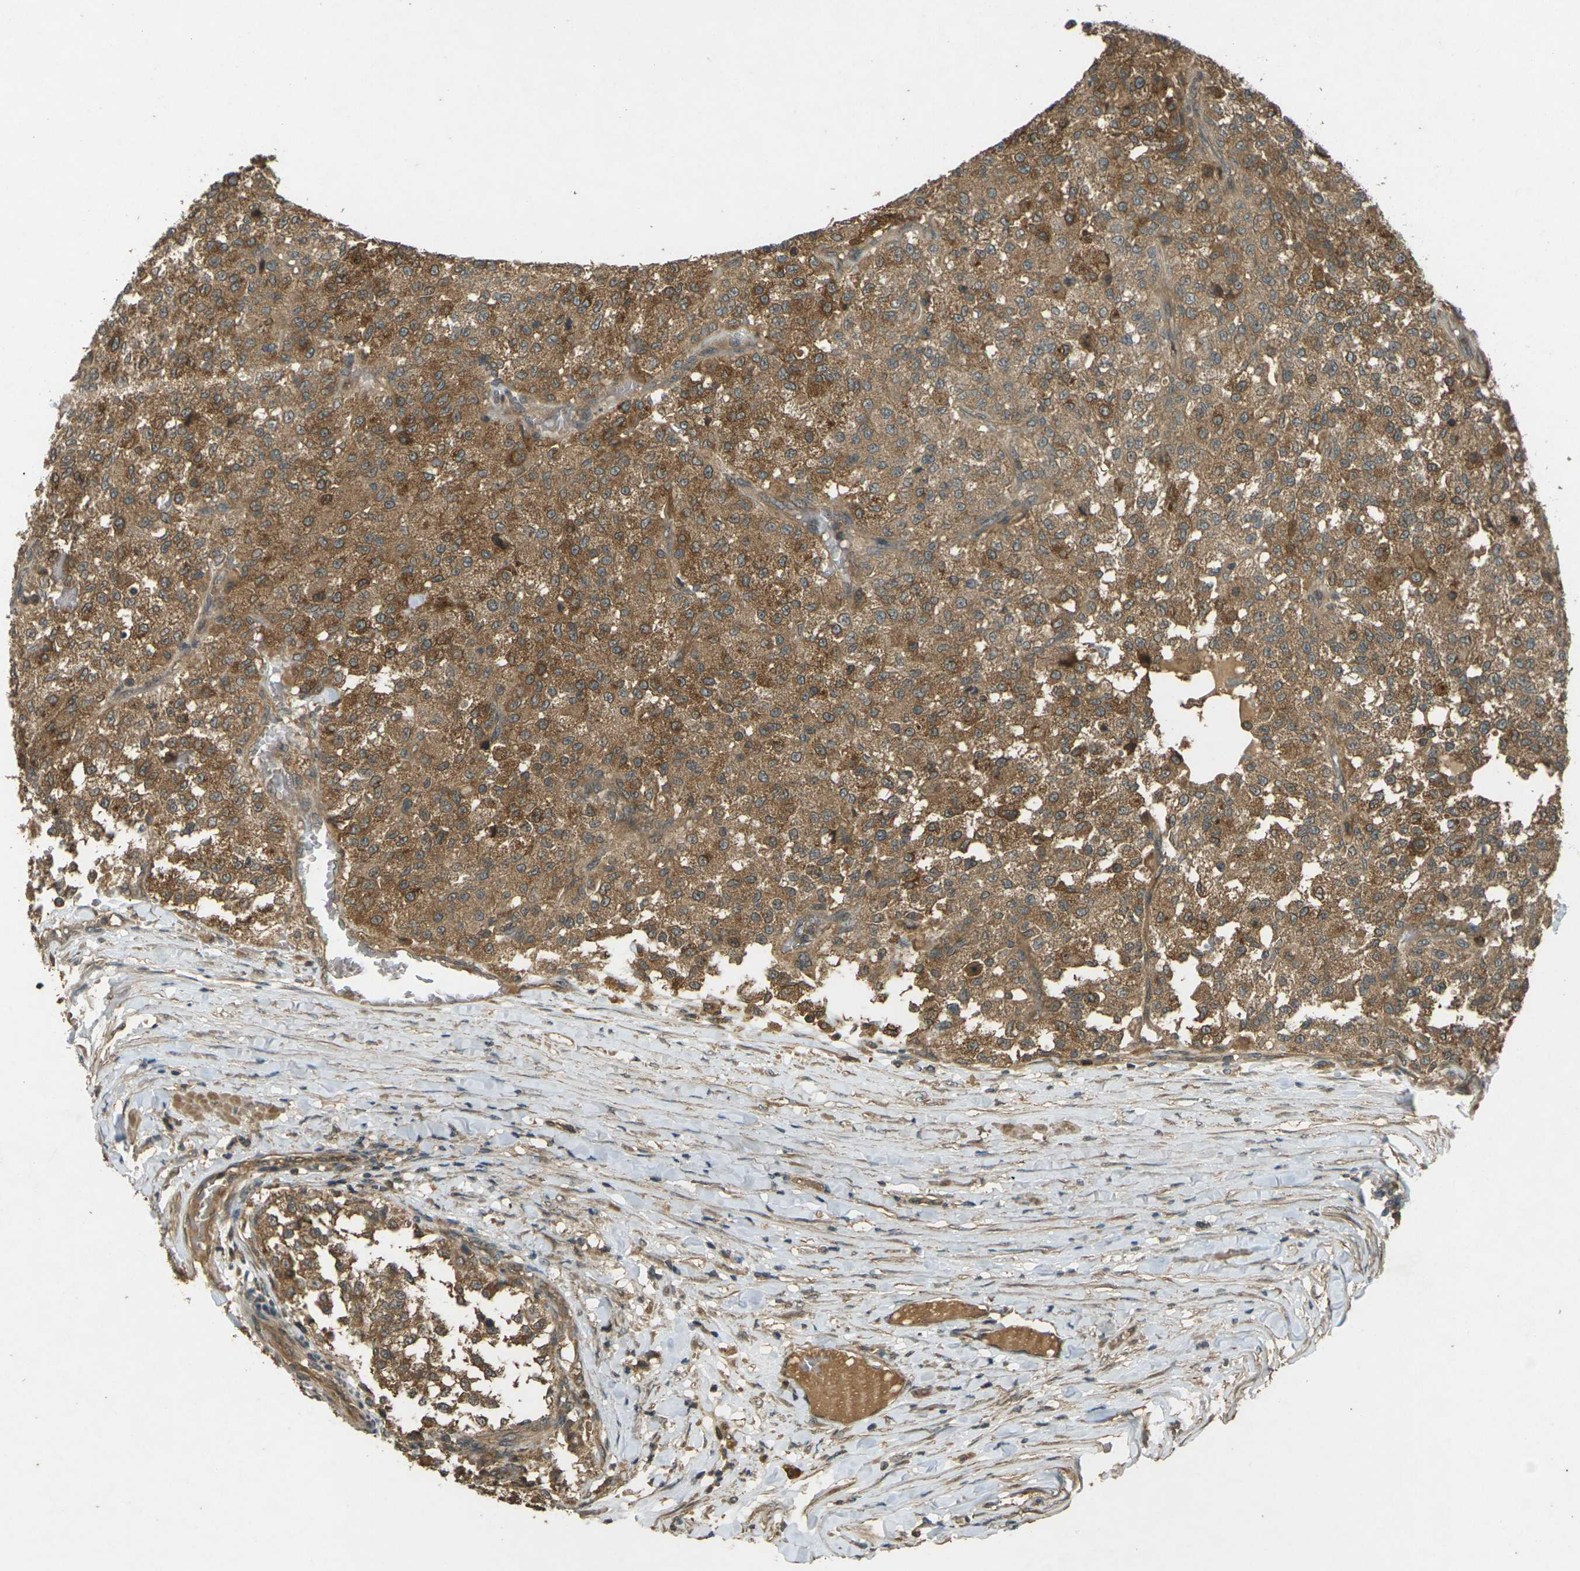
{"staining": {"intensity": "moderate", "quantity": ">75%", "location": "cytoplasmic/membranous"}, "tissue": "testis cancer", "cell_type": "Tumor cells", "image_type": "cancer", "snomed": [{"axis": "morphology", "description": "Seminoma, NOS"}, {"axis": "topography", "description": "Testis"}], "caption": "Immunohistochemistry staining of testis cancer (seminoma), which reveals medium levels of moderate cytoplasmic/membranous expression in approximately >75% of tumor cells indicating moderate cytoplasmic/membranous protein positivity. The staining was performed using DAB (3,3'-diaminobenzidine) (brown) for protein detection and nuclei were counterstained in hematoxylin (blue).", "gene": "TAP1", "patient": {"sex": "male", "age": 59}}